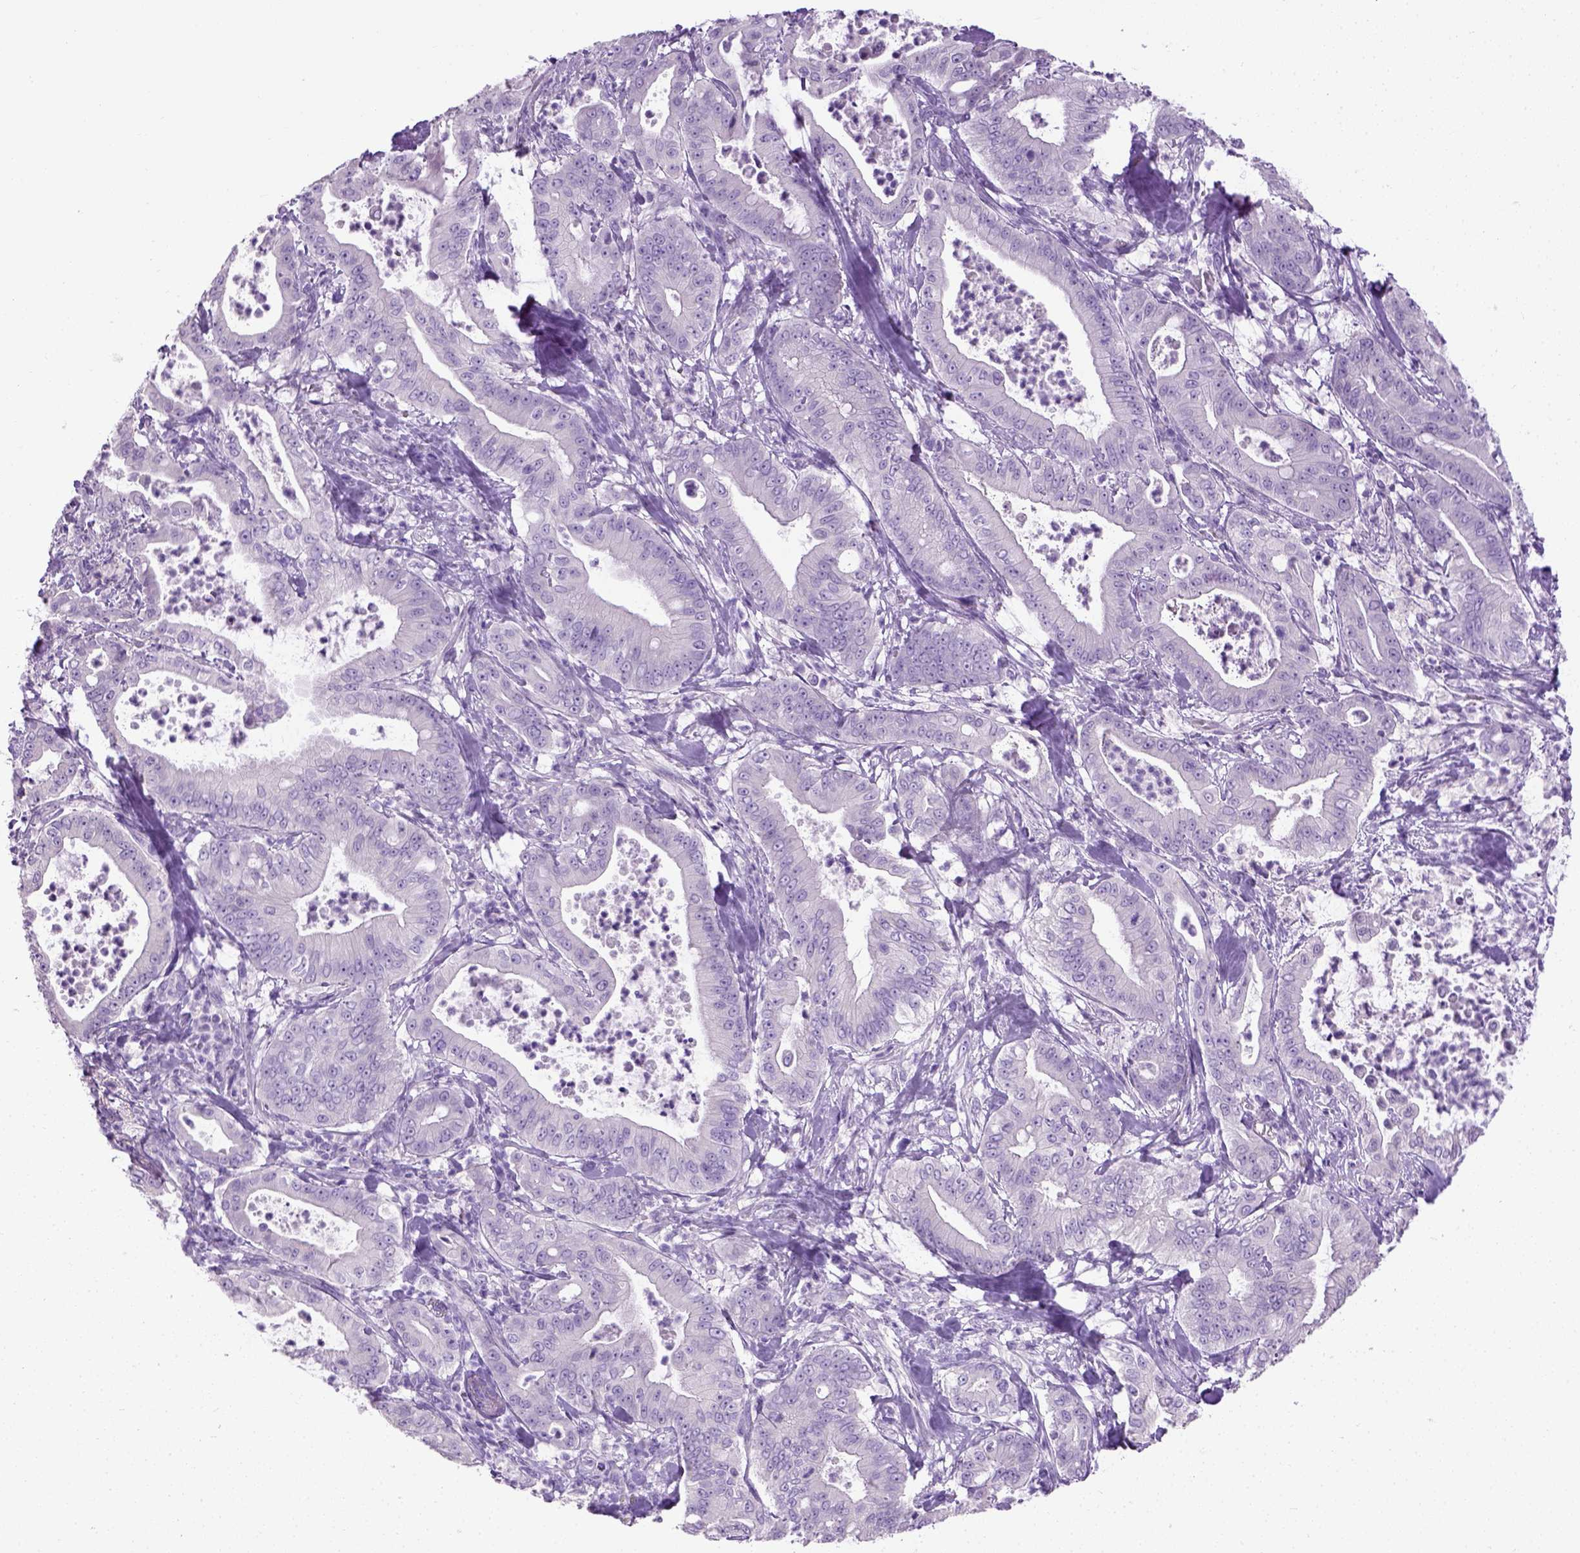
{"staining": {"intensity": "negative", "quantity": "none", "location": "none"}, "tissue": "pancreatic cancer", "cell_type": "Tumor cells", "image_type": "cancer", "snomed": [{"axis": "morphology", "description": "Adenocarcinoma, NOS"}, {"axis": "topography", "description": "Pancreas"}], "caption": "A high-resolution histopathology image shows IHC staining of pancreatic cancer, which reveals no significant expression in tumor cells. (DAB immunohistochemistry (IHC) visualized using brightfield microscopy, high magnification).", "gene": "CYP24A1", "patient": {"sex": "male", "age": 71}}